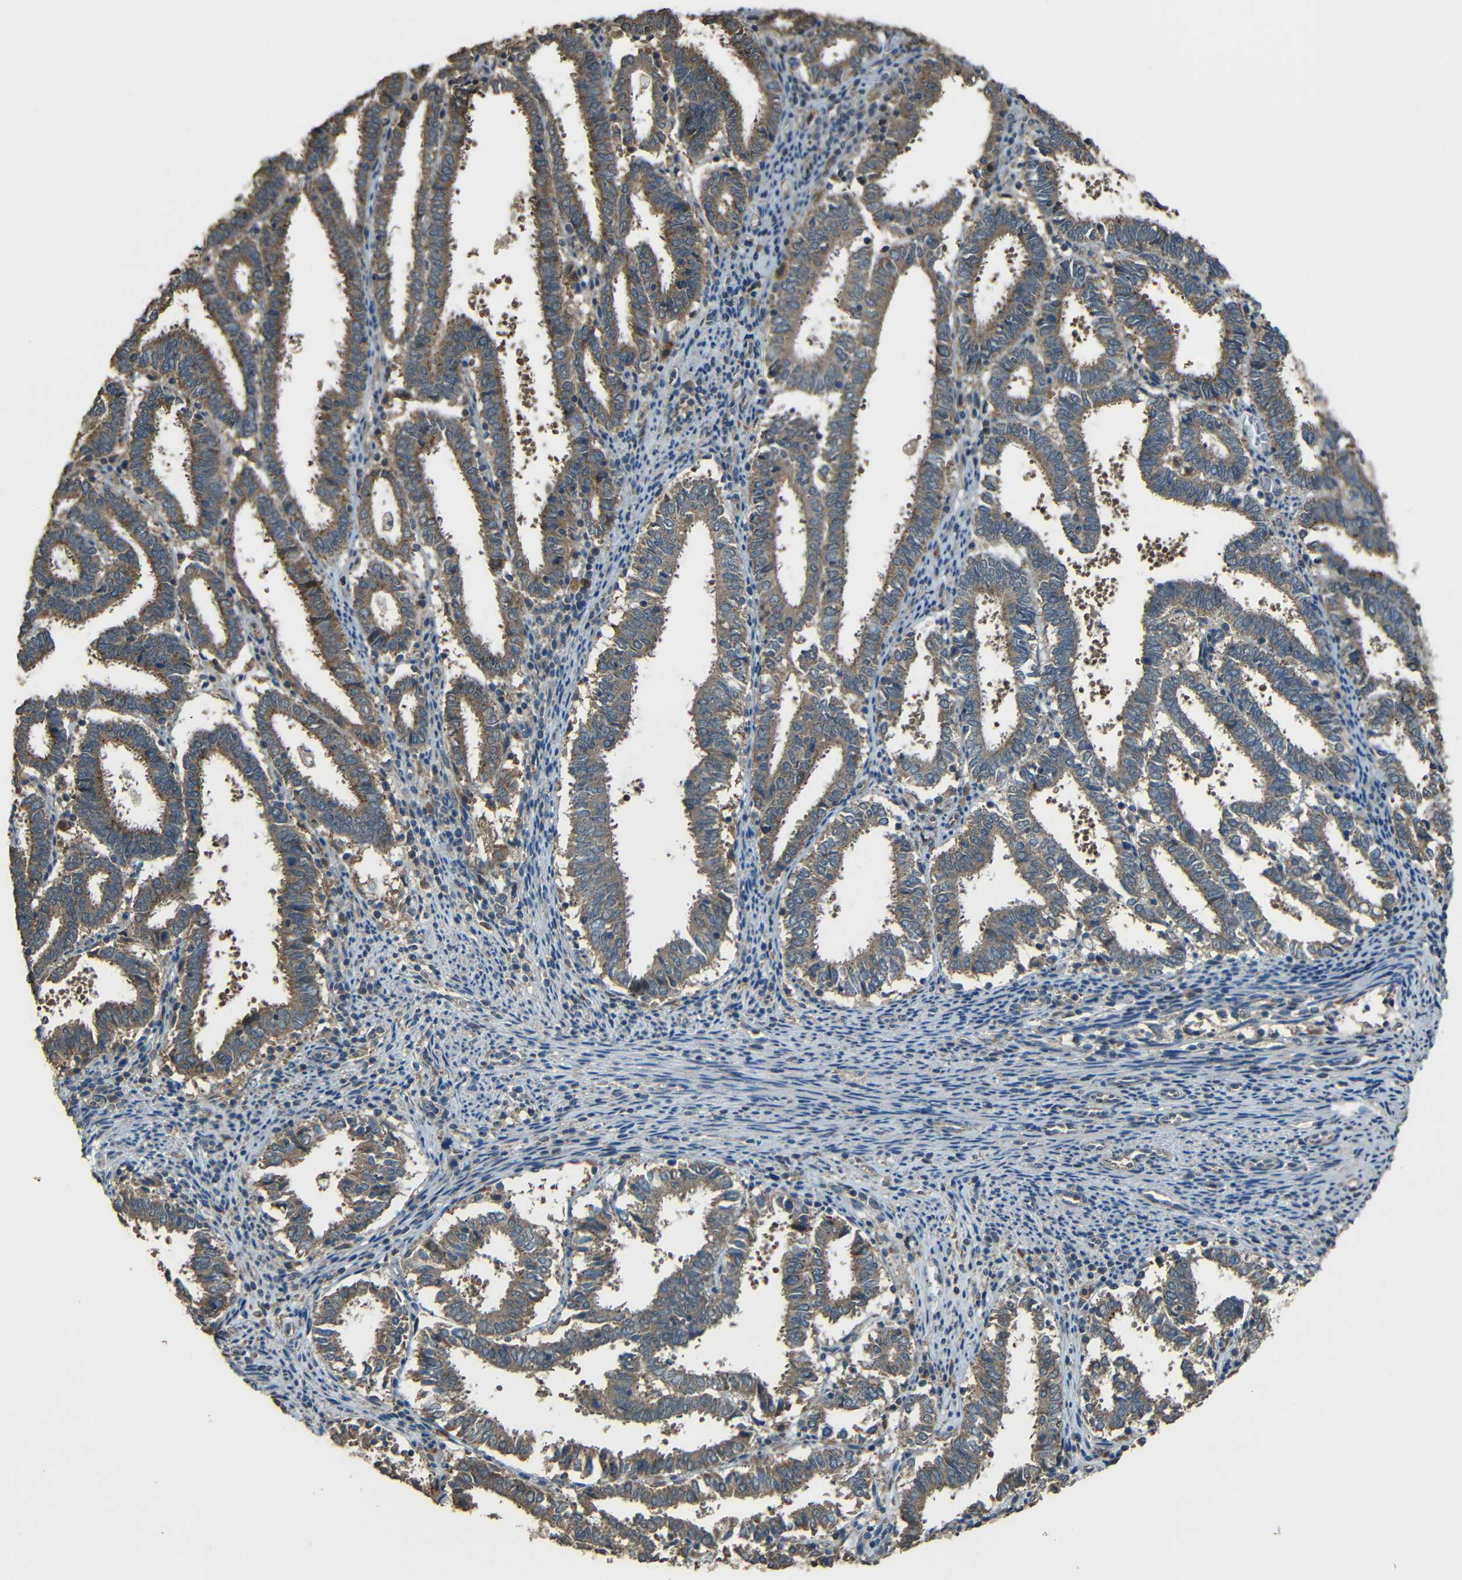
{"staining": {"intensity": "moderate", "quantity": ">75%", "location": "cytoplasmic/membranous"}, "tissue": "endometrial cancer", "cell_type": "Tumor cells", "image_type": "cancer", "snomed": [{"axis": "morphology", "description": "Adenocarcinoma, NOS"}, {"axis": "topography", "description": "Uterus"}], "caption": "Protein staining of endometrial adenocarcinoma tissue demonstrates moderate cytoplasmic/membranous positivity in approximately >75% of tumor cells. (Stains: DAB in brown, nuclei in blue, Microscopy: brightfield microscopy at high magnification).", "gene": "ACACA", "patient": {"sex": "female", "age": 83}}